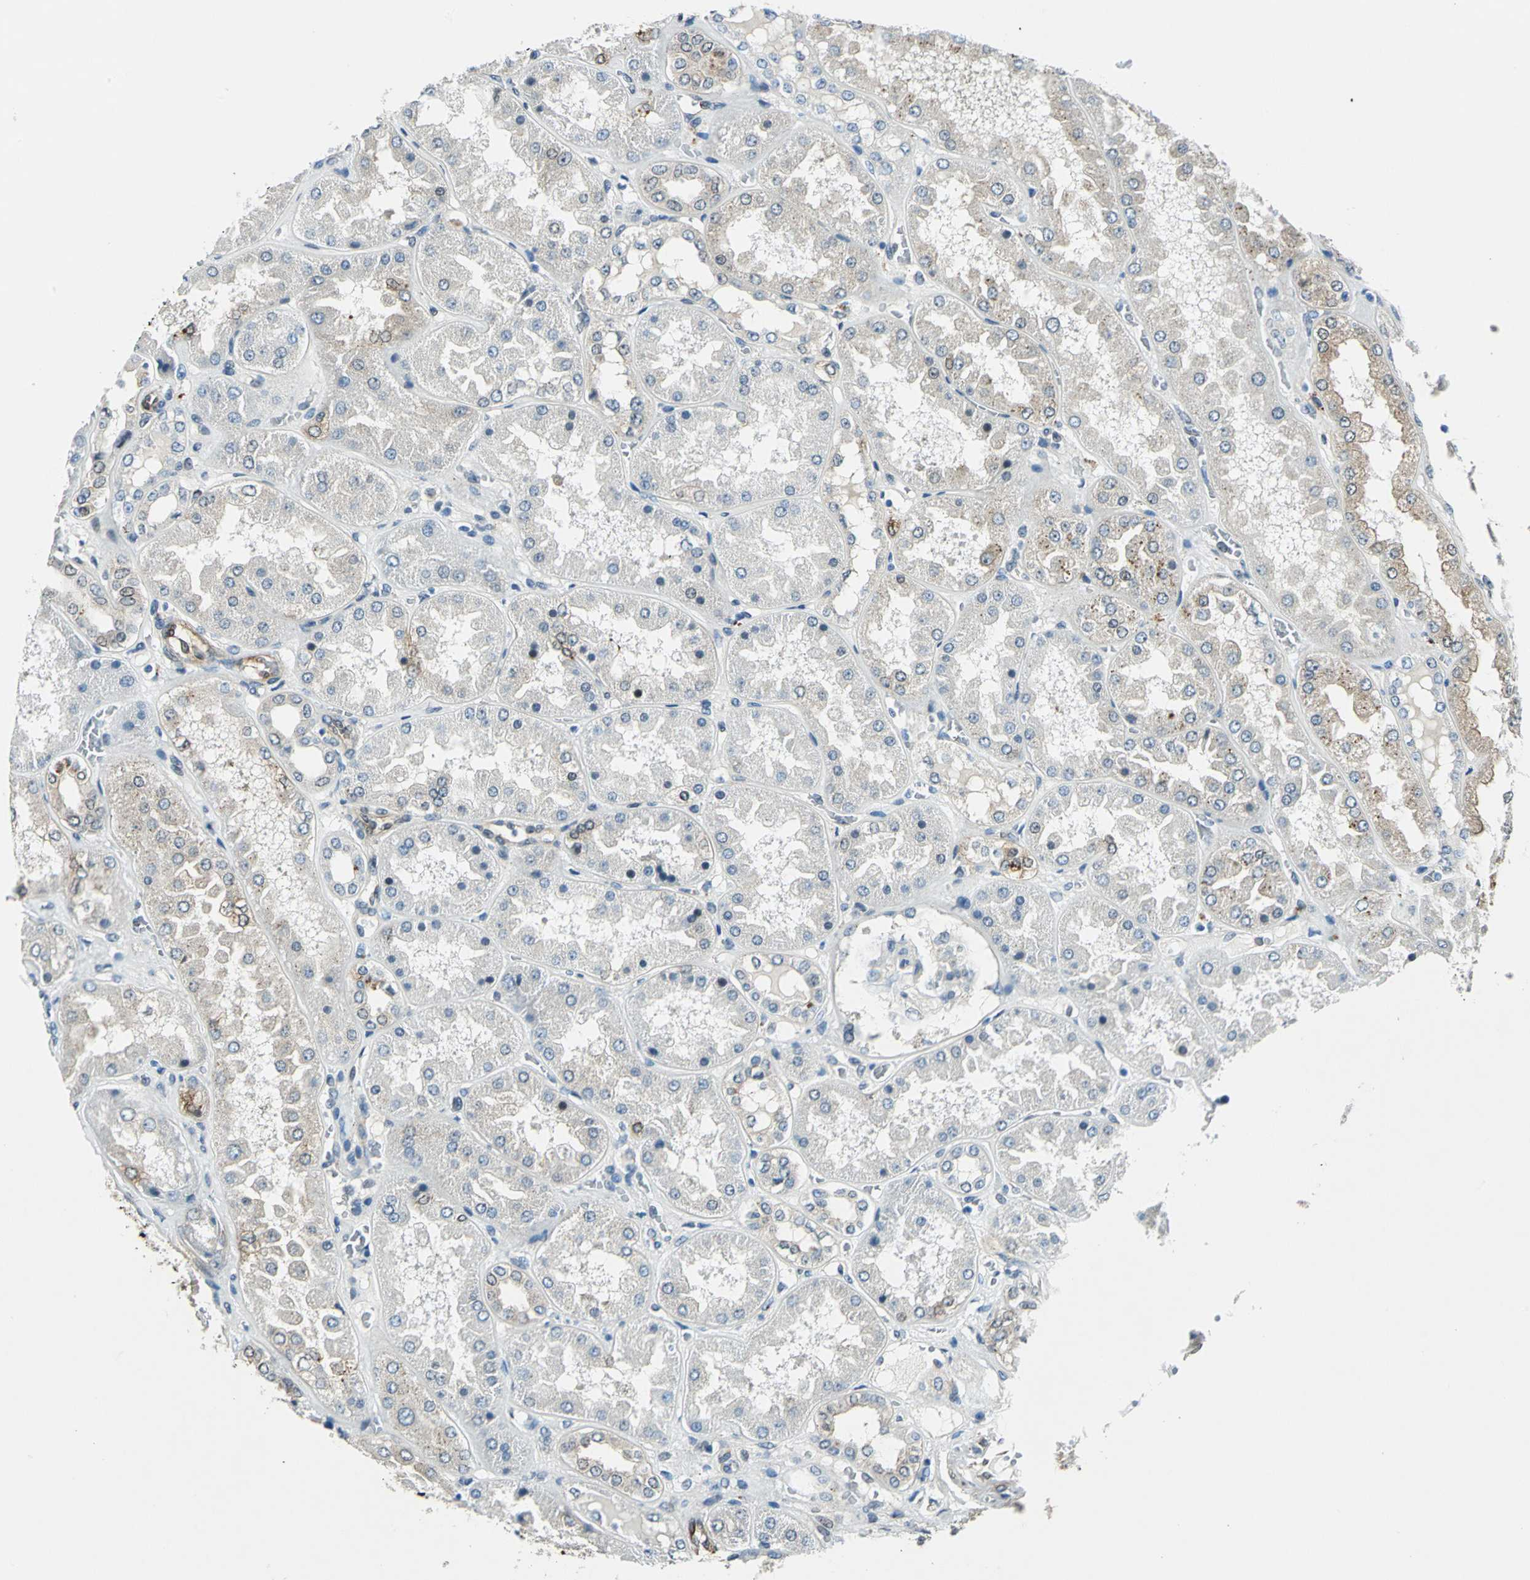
{"staining": {"intensity": "negative", "quantity": "none", "location": "none"}, "tissue": "kidney", "cell_type": "Cells in glomeruli", "image_type": "normal", "snomed": [{"axis": "morphology", "description": "Normal tissue, NOS"}, {"axis": "topography", "description": "Kidney"}], "caption": "DAB (3,3'-diaminobenzidine) immunohistochemical staining of unremarkable kidney reveals no significant positivity in cells in glomeruli.", "gene": "HSPB1", "patient": {"sex": "female", "age": 56}}